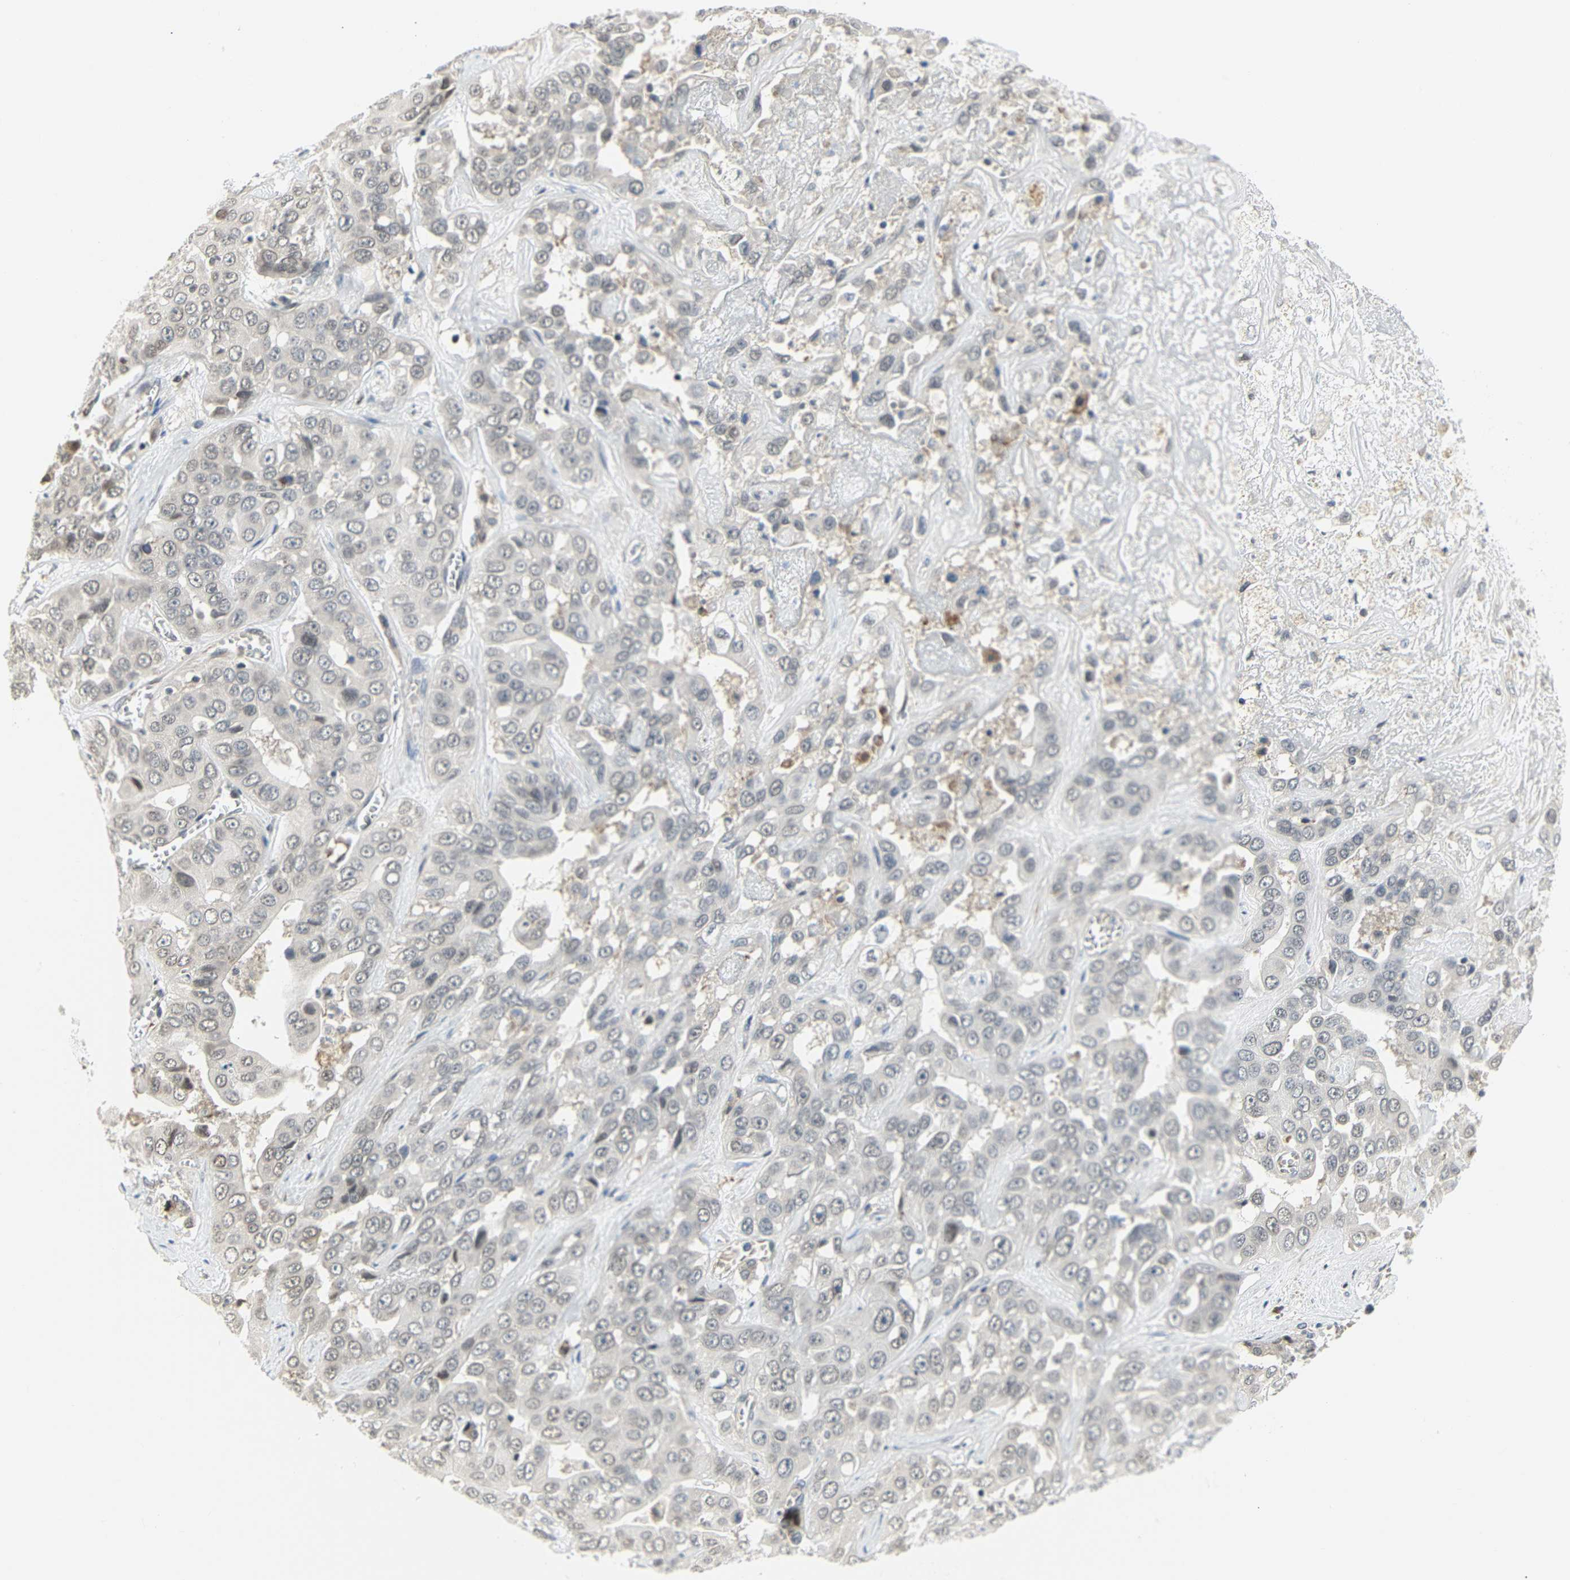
{"staining": {"intensity": "weak", "quantity": "<25%", "location": "nuclear"}, "tissue": "liver cancer", "cell_type": "Tumor cells", "image_type": "cancer", "snomed": [{"axis": "morphology", "description": "Cholangiocarcinoma"}, {"axis": "topography", "description": "Liver"}], "caption": "High power microscopy photomicrograph of an immunohistochemistry image of cholangiocarcinoma (liver), revealing no significant expression in tumor cells. (DAB immunohistochemistry (IHC), high magnification).", "gene": "IMPG2", "patient": {"sex": "female", "age": 52}}